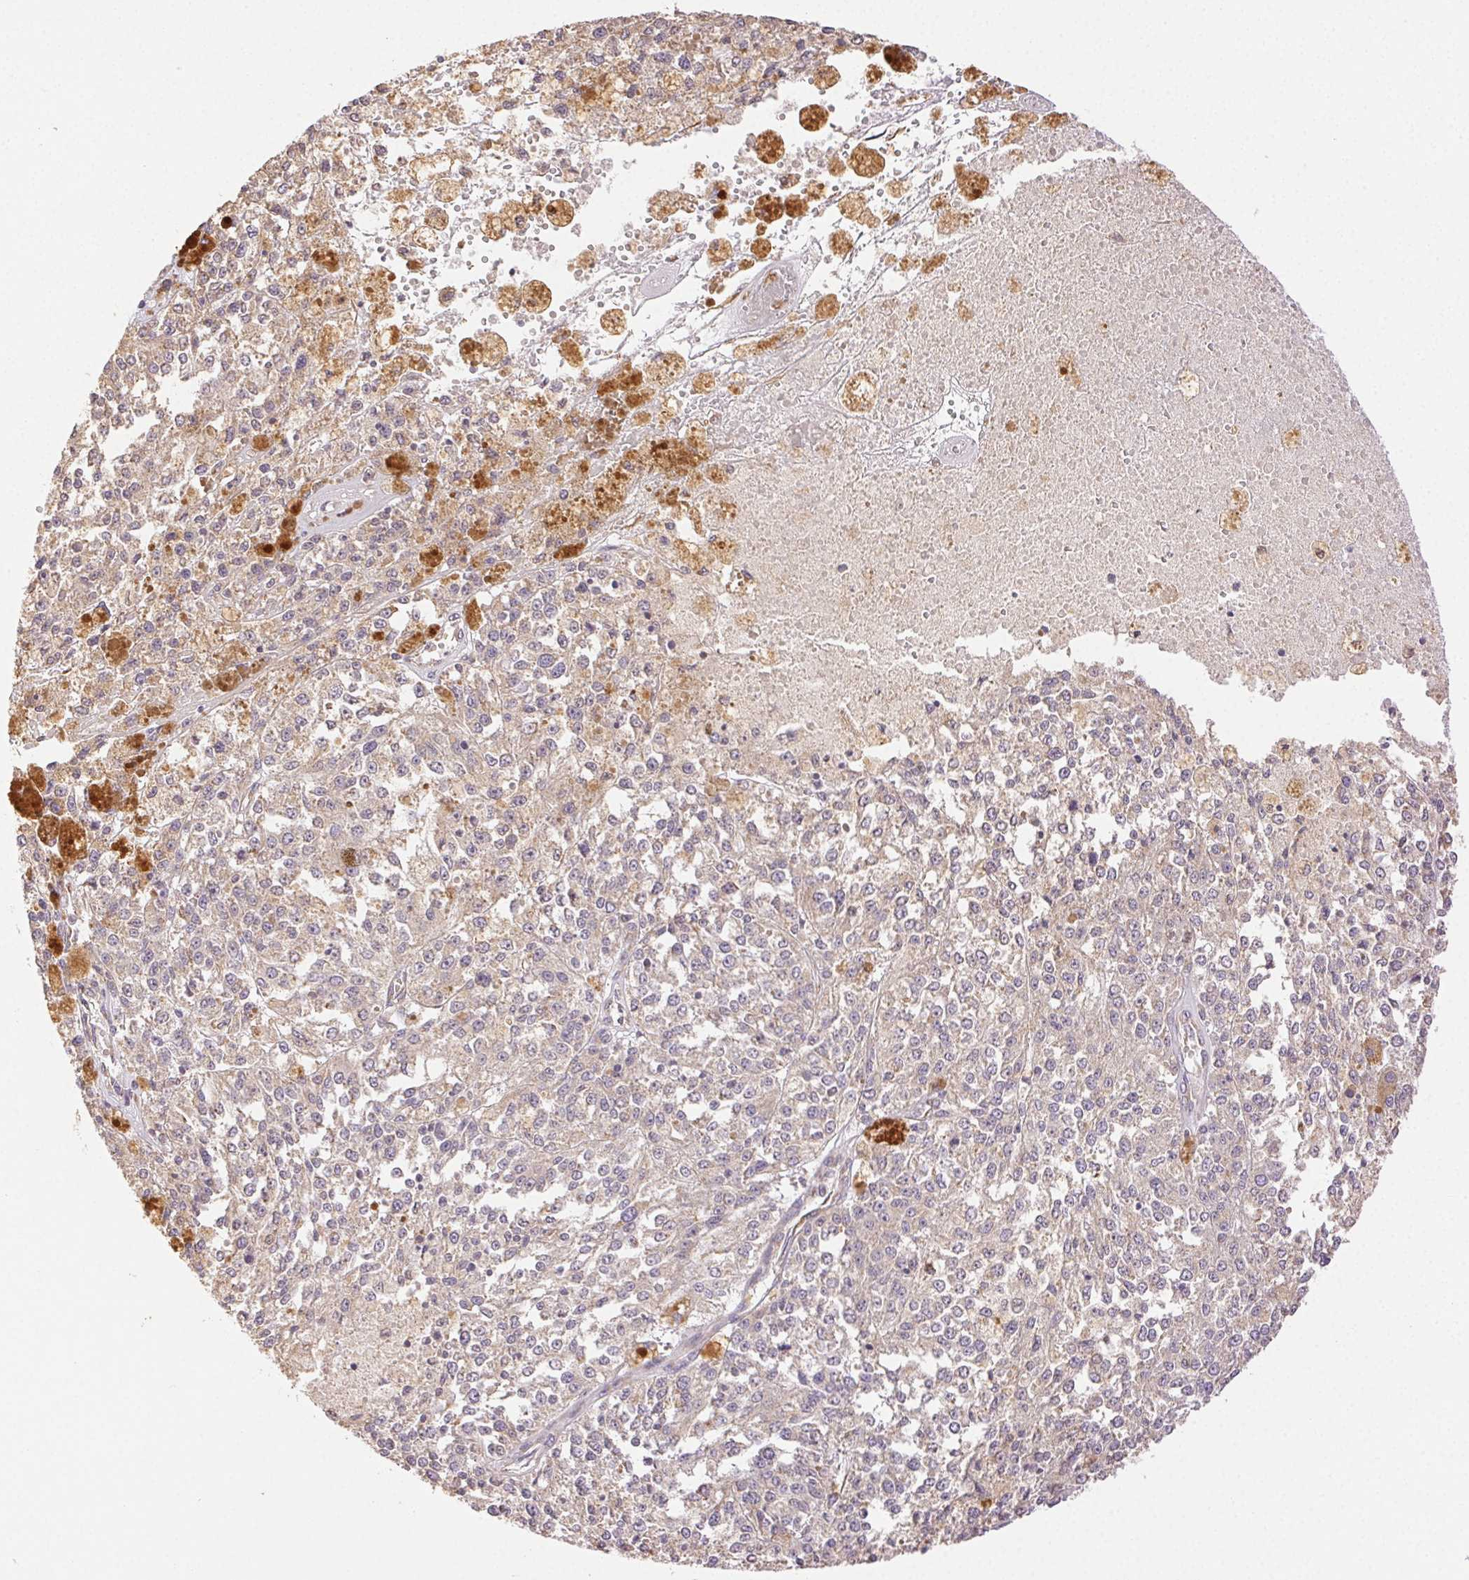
{"staining": {"intensity": "negative", "quantity": "none", "location": "none"}, "tissue": "melanoma", "cell_type": "Tumor cells", "image_type": "cancer", "snomed": [{"axis": "morphology", "description": "Malignant melanoma, Metastatic site"}, {"axis": "topography", "description": "Lymph node"}], "caption": "IHC histopathology image of neoplastic tissue: human melanoma stained with DAB exhibits no significant protein positivity in tumor cells. (IHC, brightfield microscopy, high magnification).", "gene": "ENTREP1", "patient": {"sex": "female", "age": 64}}